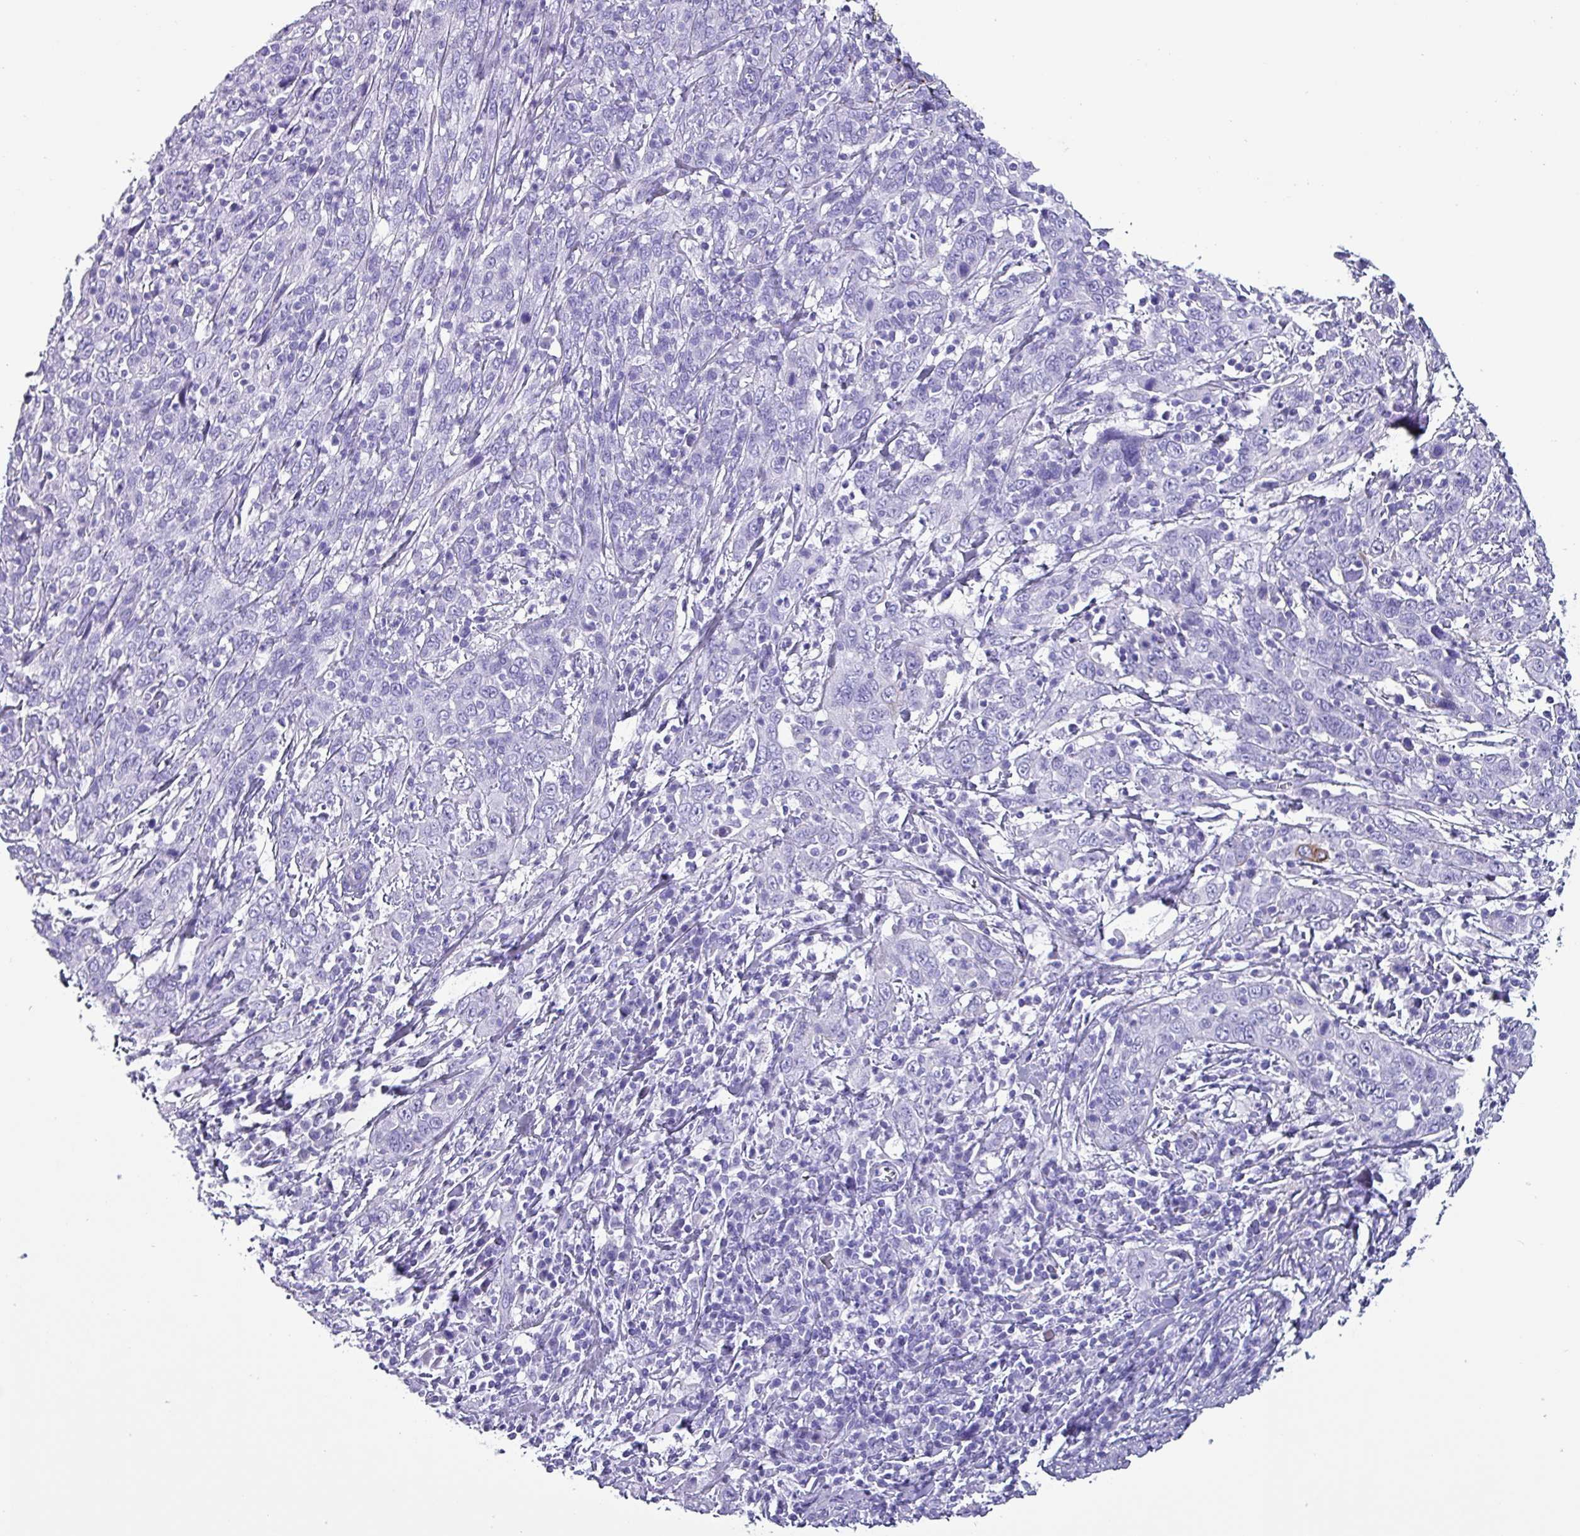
{"staining": {"intensity": "negative", "quantity": "none", "location": "none"}, "tissue": "cervical cancer", "cell_type": "Tumor cells", "image_type": "cancer", "snomed": [{"axis": "morphology", "description": "Squamous cell carcinoma, NOS"}, {"axis": "topography", "description": "Cervix"}], "caption": "The immunohistochemistry photomicrograph has no significant staining in tumor cells of cervical cancer (squamous cell carcinoma) tissue.", "gene": "KRT6C", "patient": {"sex": "female", "age": 46}}